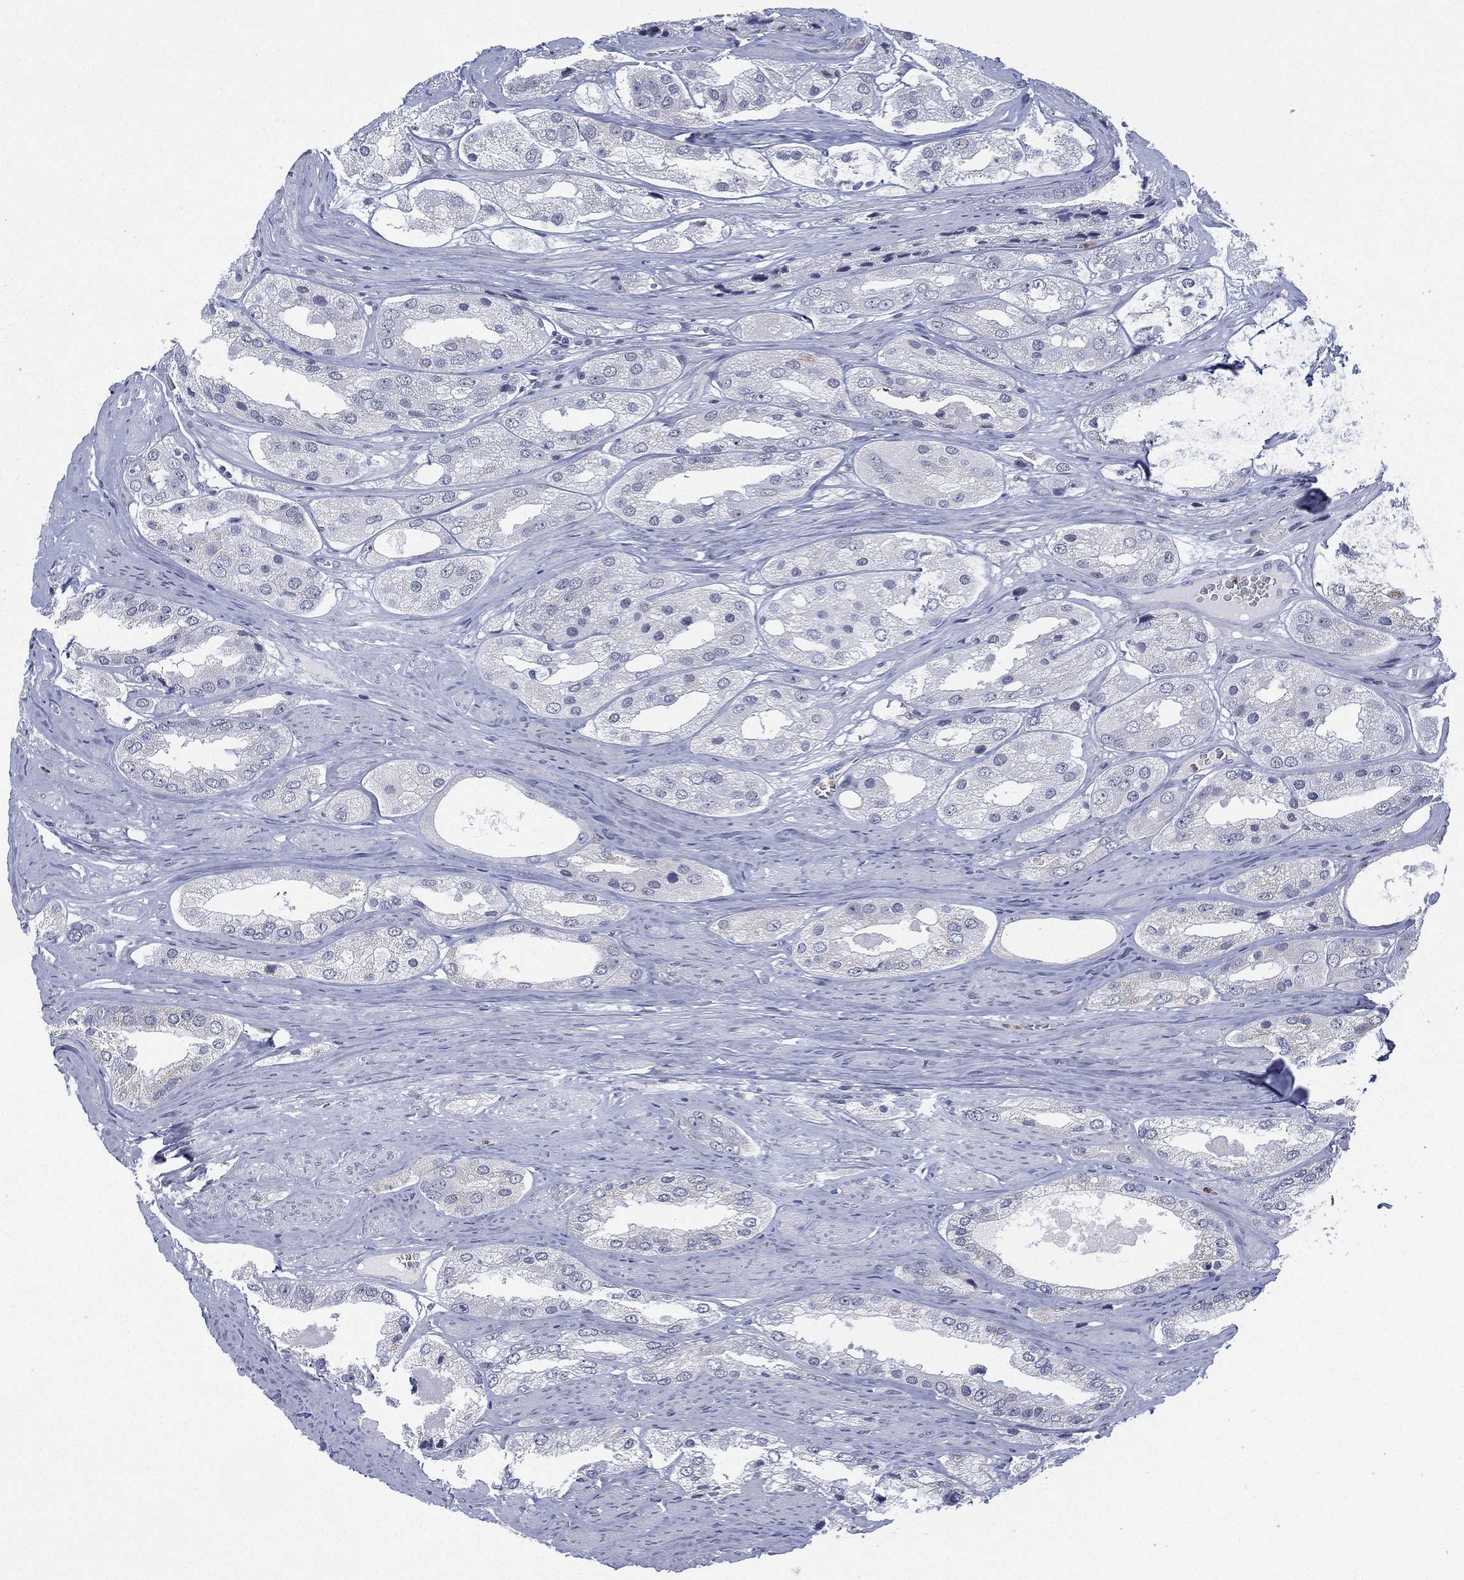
{"staining": {"intensity": "negative", "quantity": "none", "location": "none"}, "tissue": "prostate cancer", "cell_type": "Tumor cells", "image_type": "cancer", "snomed": [{"axis": "morphology", "description": "Adenocarcinoma, Low grade"}, {"axis": "topography", "description": "Prostate"}], "caption": "A high-resolution photomicrograph shows IHC staining of prostate cancer (adenocarcinoma (low-grade)), which exhibits no significant staining in tumor cells.", "gene": "ZNF711", "patient": {"sex": "male", "age": 69}}